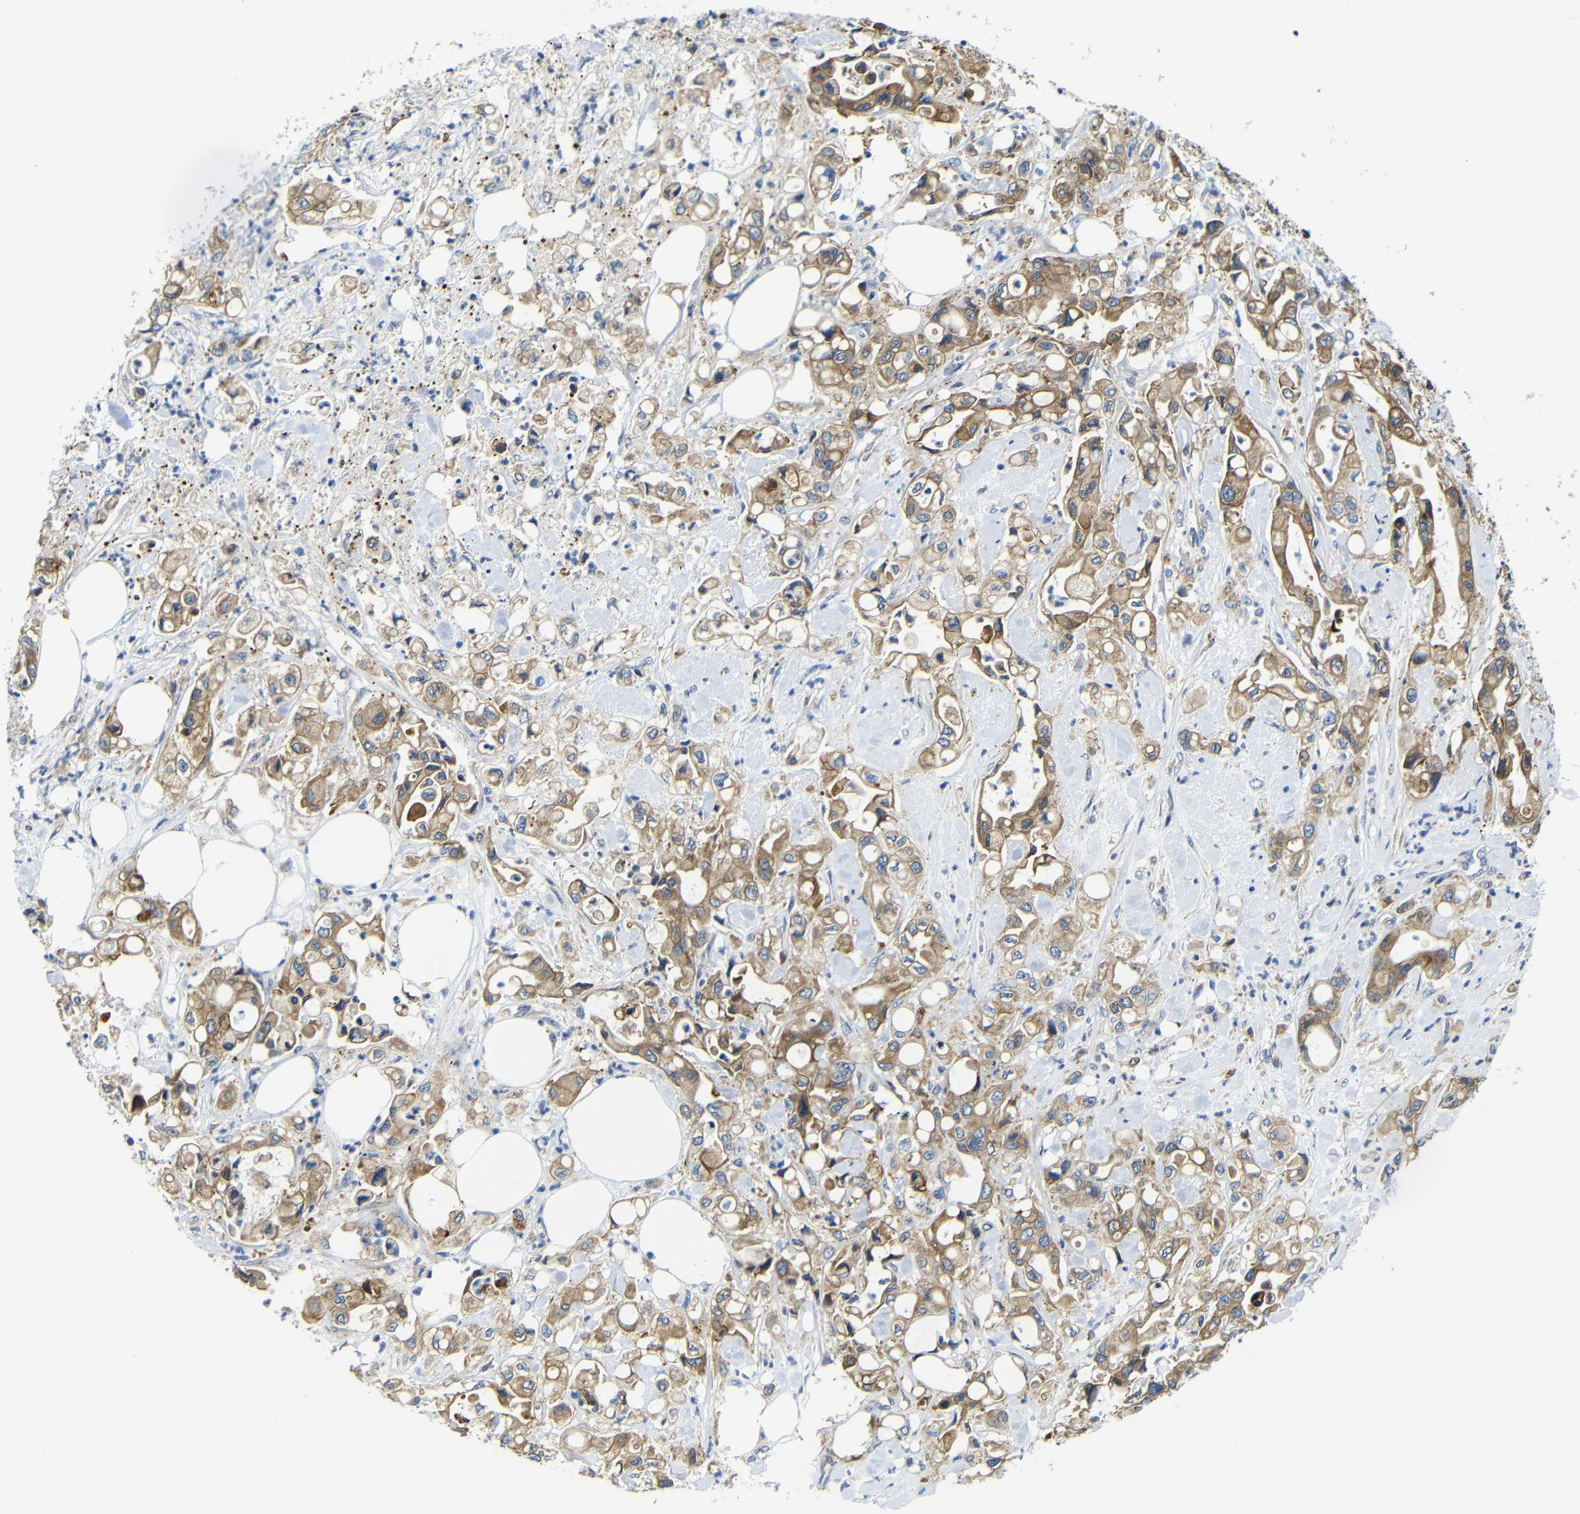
{"staining": {"intensity": "moderate", "quantity": ">75%", "location": "cytoplasmic/membranous"}, "tissue": "pancreatic cancer", "cell_type": "Tumor cells", "image_type": "cancer", "snomed": [{"axis": "morphology", "description": "Adenocarcinoma, NOS"}, {"axis": "topography", "description": "Pancreas"}], "caption": "Immunohistochemistry (IHC) micrograph of neoplastic tissue: human adenocarcinoma (pancreatic) stained using immunohistochemistry reveals medium levels of moderate protein expression localized specifically in the cytoplasmic/membranous of tumor cells, appearing as a cytoplasmic/membranous brown color.", "gene": "CLCC1", "patient": {"sex": "male", "age": 70}}